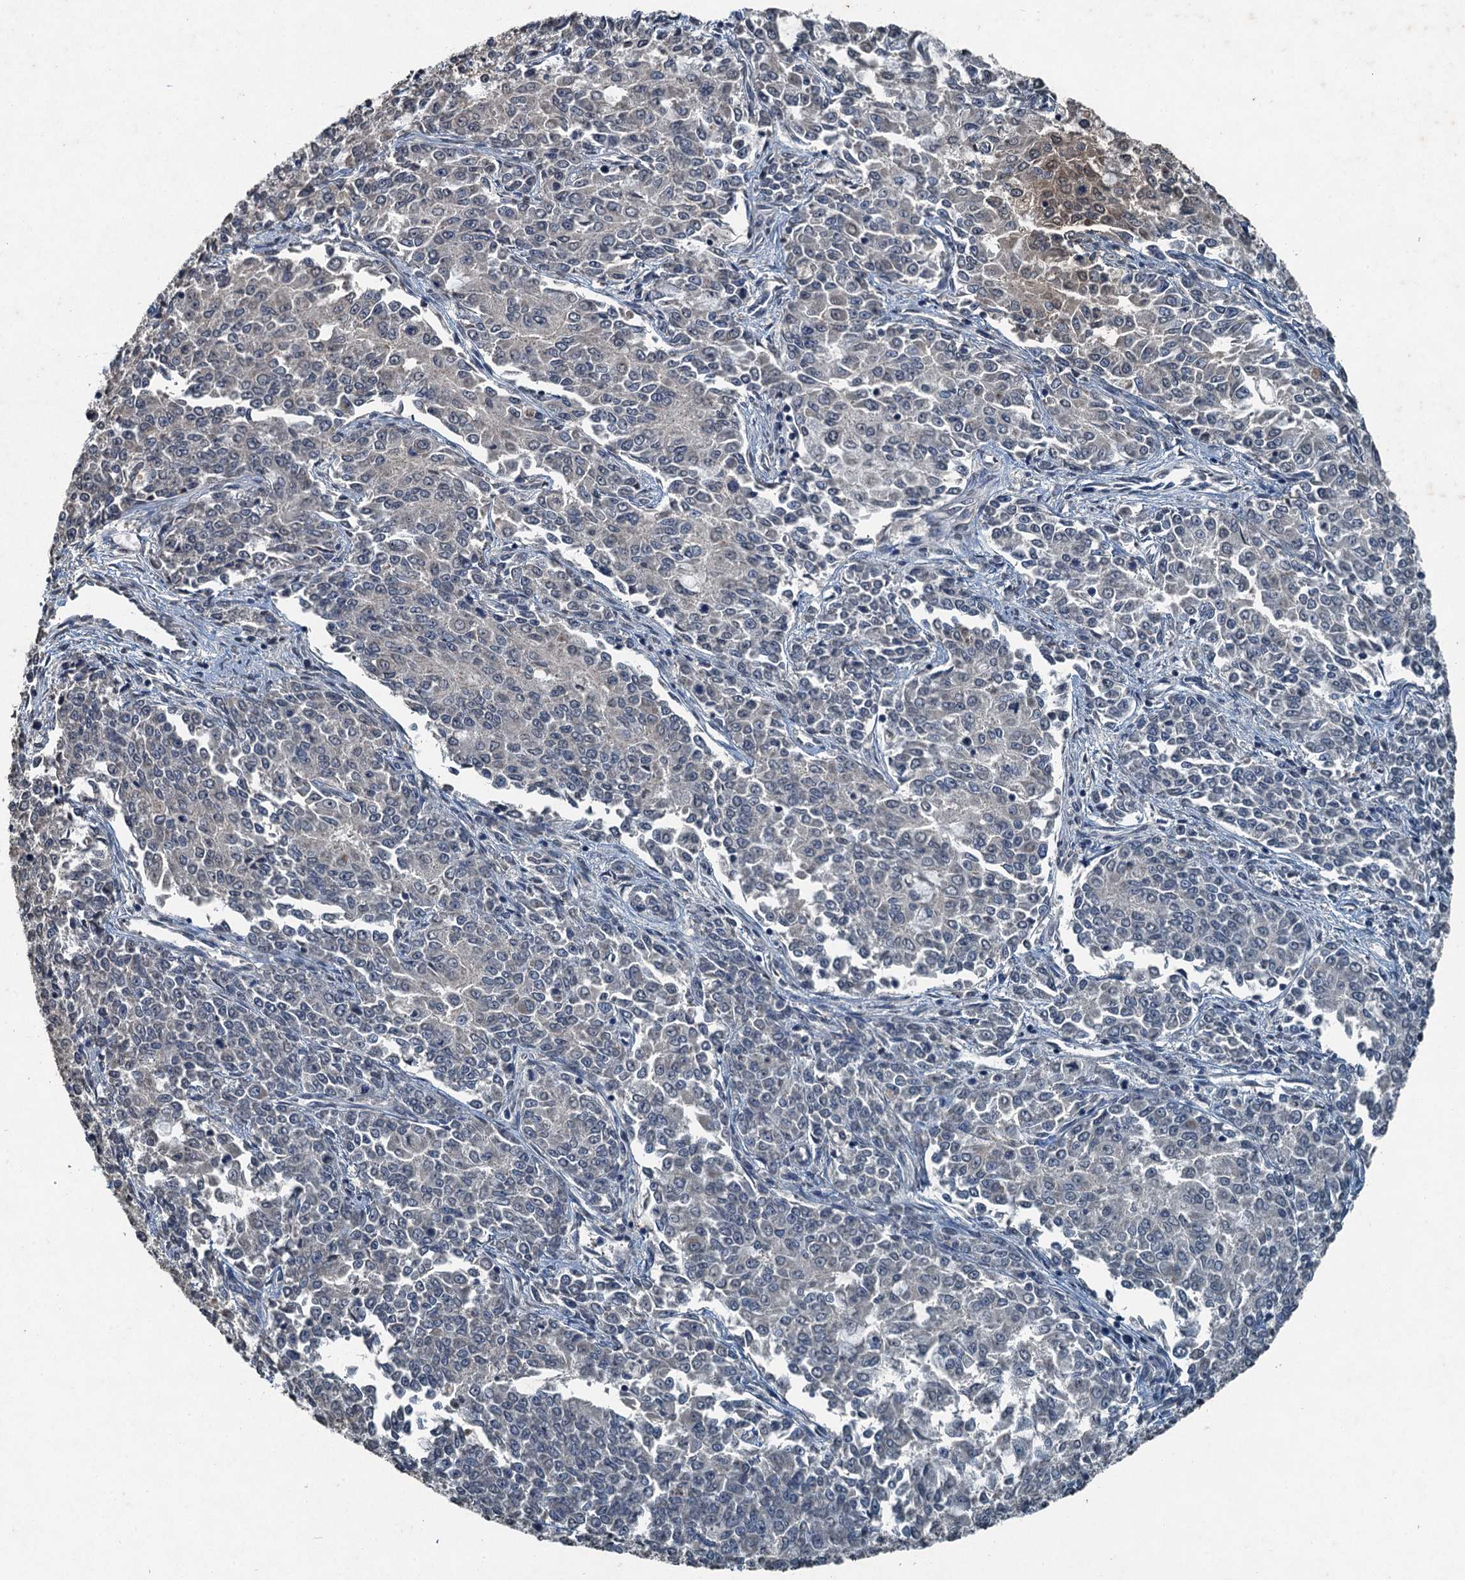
{"staining": {"intensity": "negative", "quantity": "none", "location": "none"}, "tissue": "endometrial cancer", "cell_type": "Tumor cells", "image_type": "cancer", "snomed": [{"axis": "morphology", "description": "Adenocarcinoma, NOS"}, {"axis": "topography", "description": "Endometrium"}], "caption": "Tumor cells are negative for brown protein staining in adenocarcinoma (endometrial).", "gene": "TCTN1", "patient": {"sex": "female", "age": 50}}